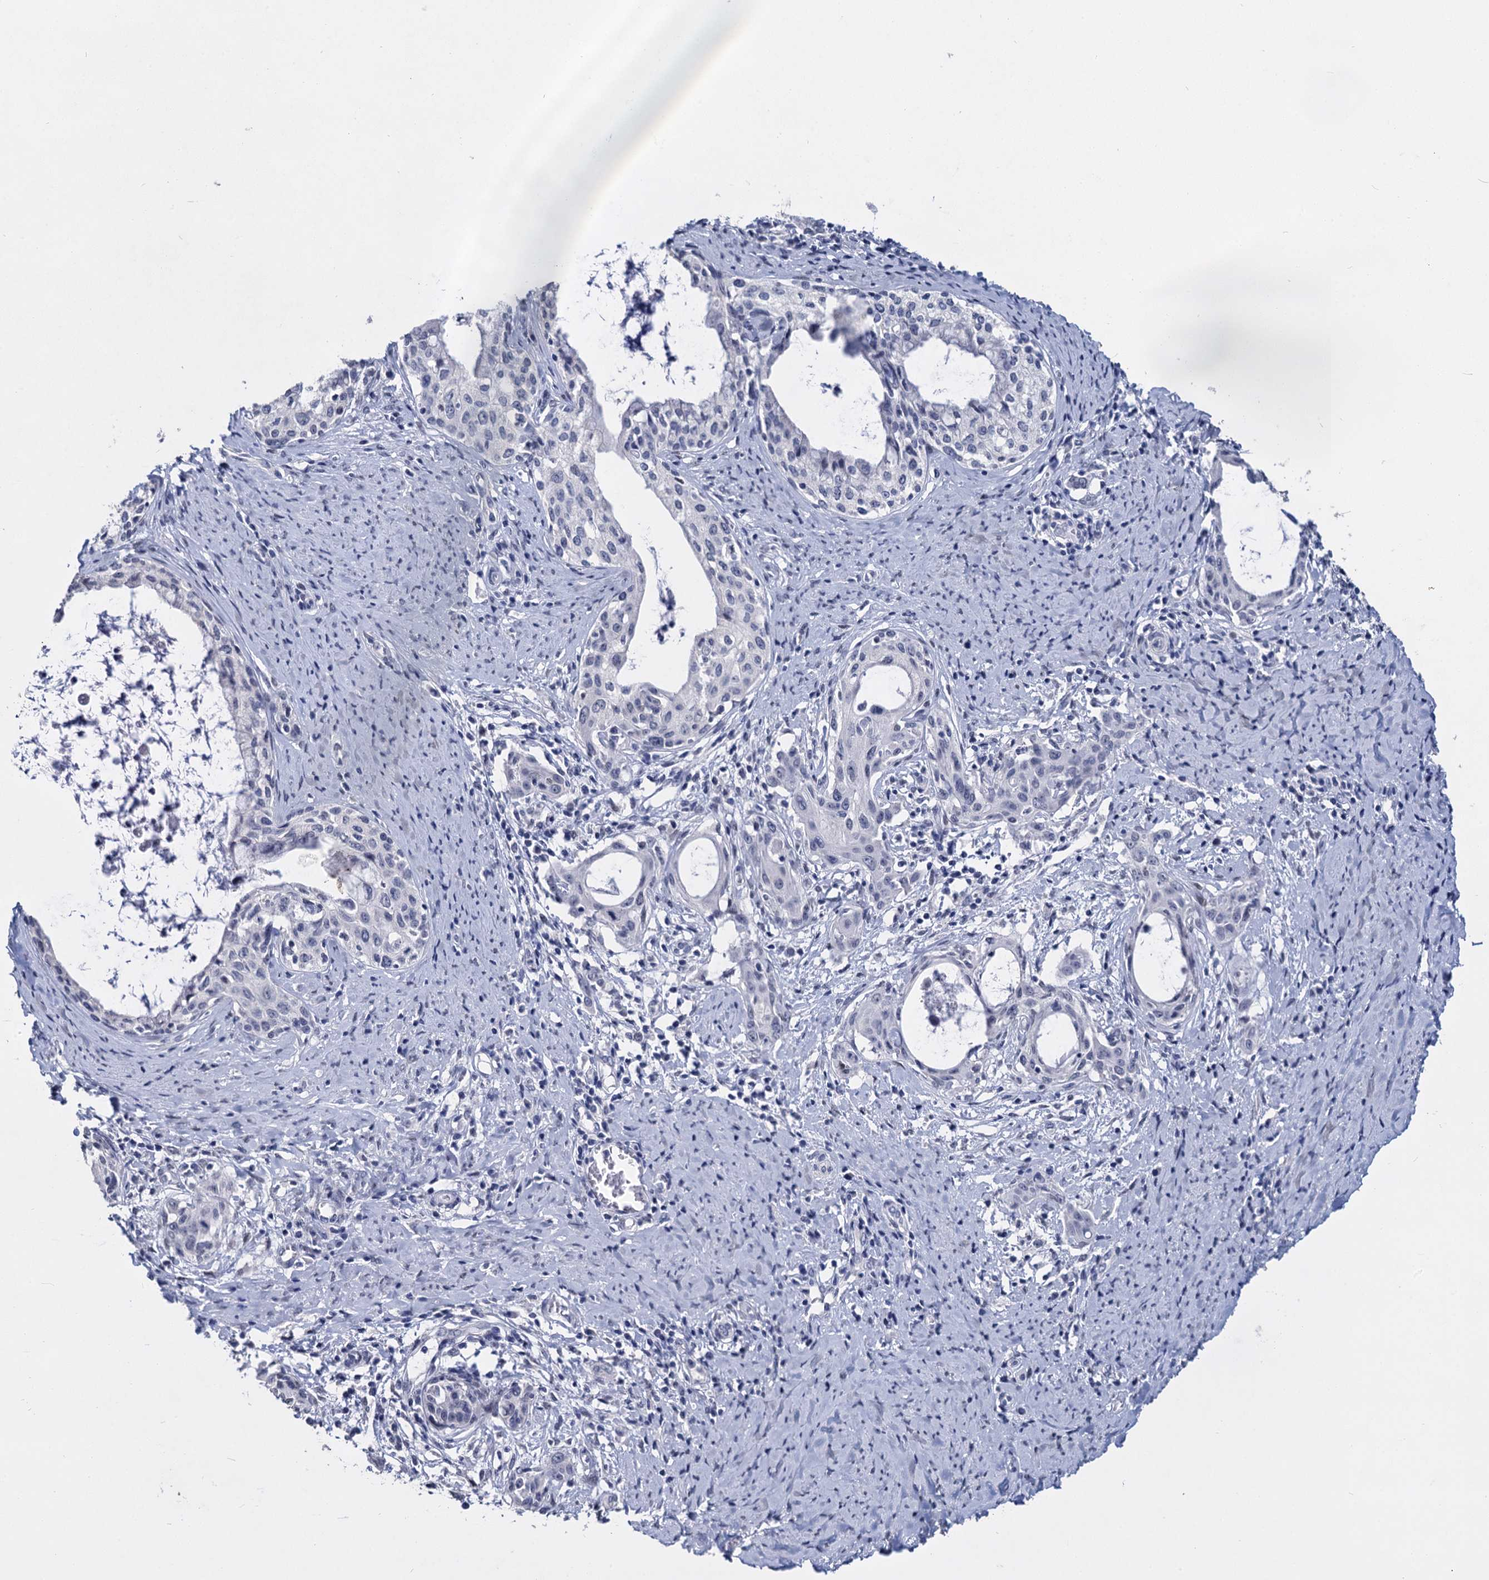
{"staining": {"intensity": "negative", "quantity": "none", "location": "none"}, "tissue": "cervical cancer", "cell_type": "Tumor cells", "image_type": "cancer", "snomed": [{"axis": "morphology", "description": "Squamous cell carcinoma, NOS"}, {"axis": "morphology", "description": "Adenocarcinoma, NOS"}, {"axis": "topography", "description": "Cervix"}], "caption": "Tumor cells are negative for protein expression in human cervical adenocarcinoma.", "gene": "MAGEA4", "patient": {"sex": "female", "age": 52}}